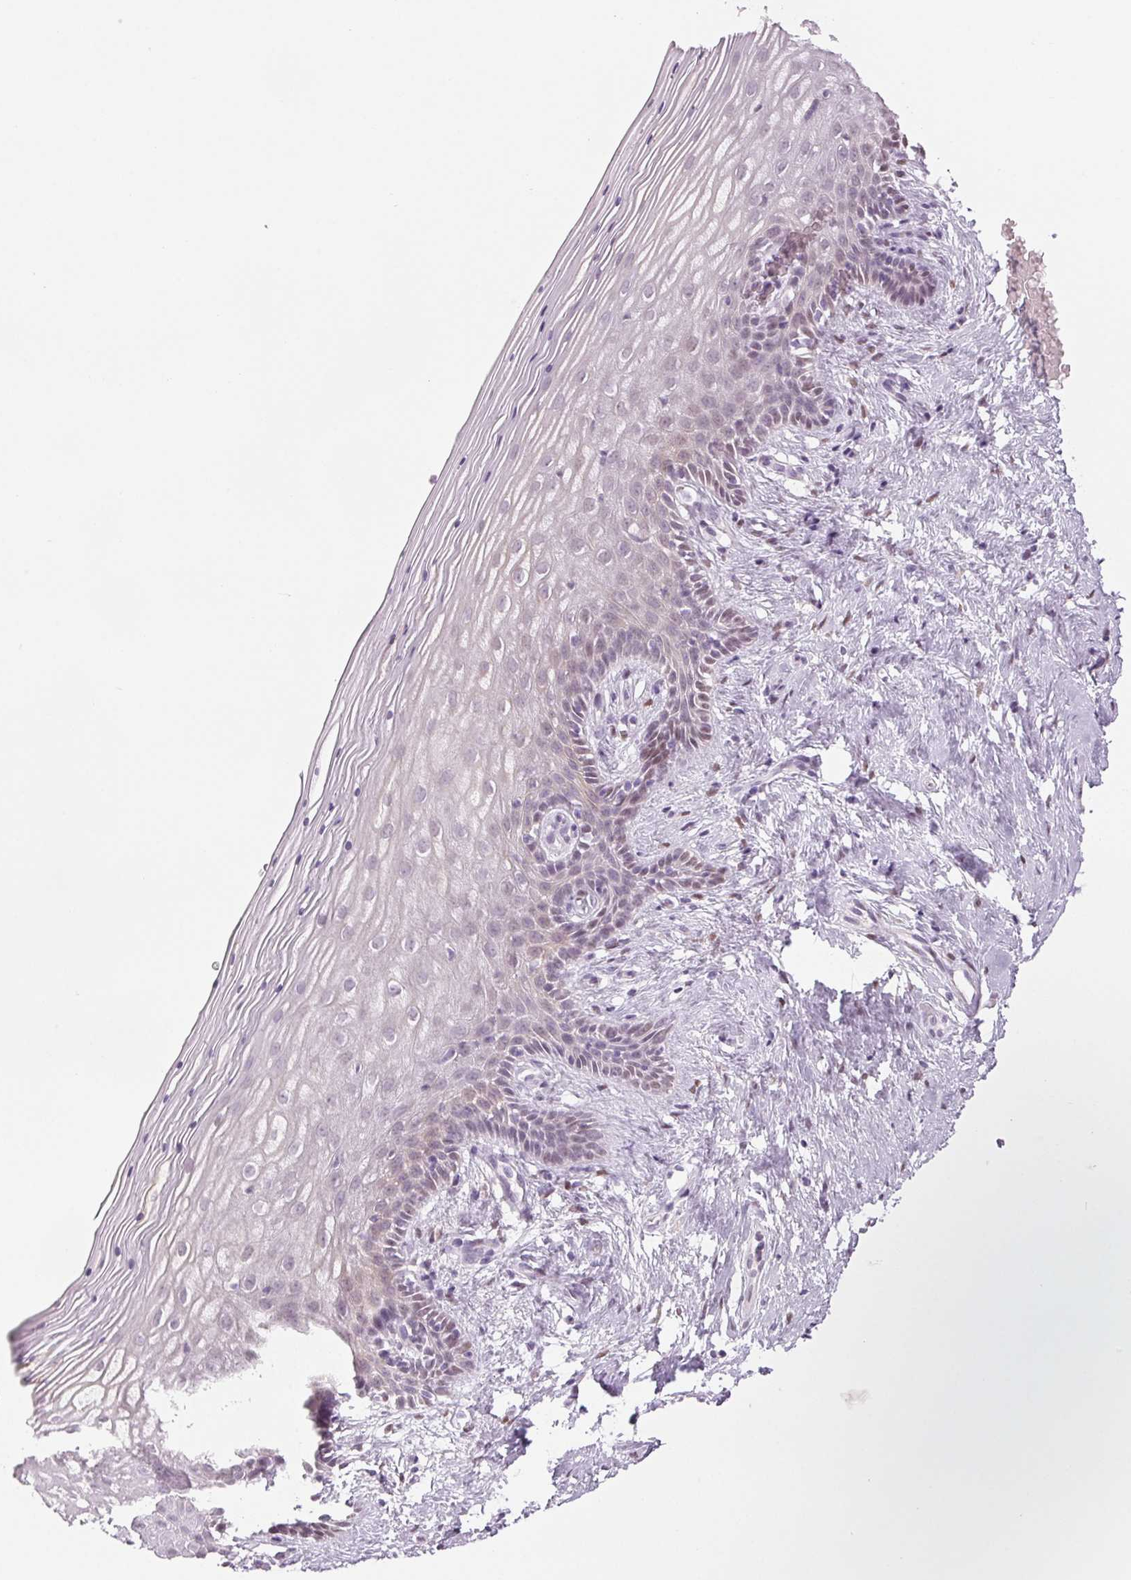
{"staining": {"intensity": "weak", "quantity": "<25%", "location": "cytoplasmic/membranous"}, "tissue": "vagina", "cell_type": "Squamous epithelial cells", "image_type": "normal", "snomed": [{"axis": "morphology", "description": "Normal tissue, NOS"}, {"axis": "topography", "description": "Vagina"}], "caption": "Protein analysis of normal vagina shows no significant positivity in squamous epithelial cells. (DAB (3,3'-diaminobenzidine) immunohistochemistry, high magnification).", "gene": "DNAJC6", "patient": {"sex": "female", "age": 45}}